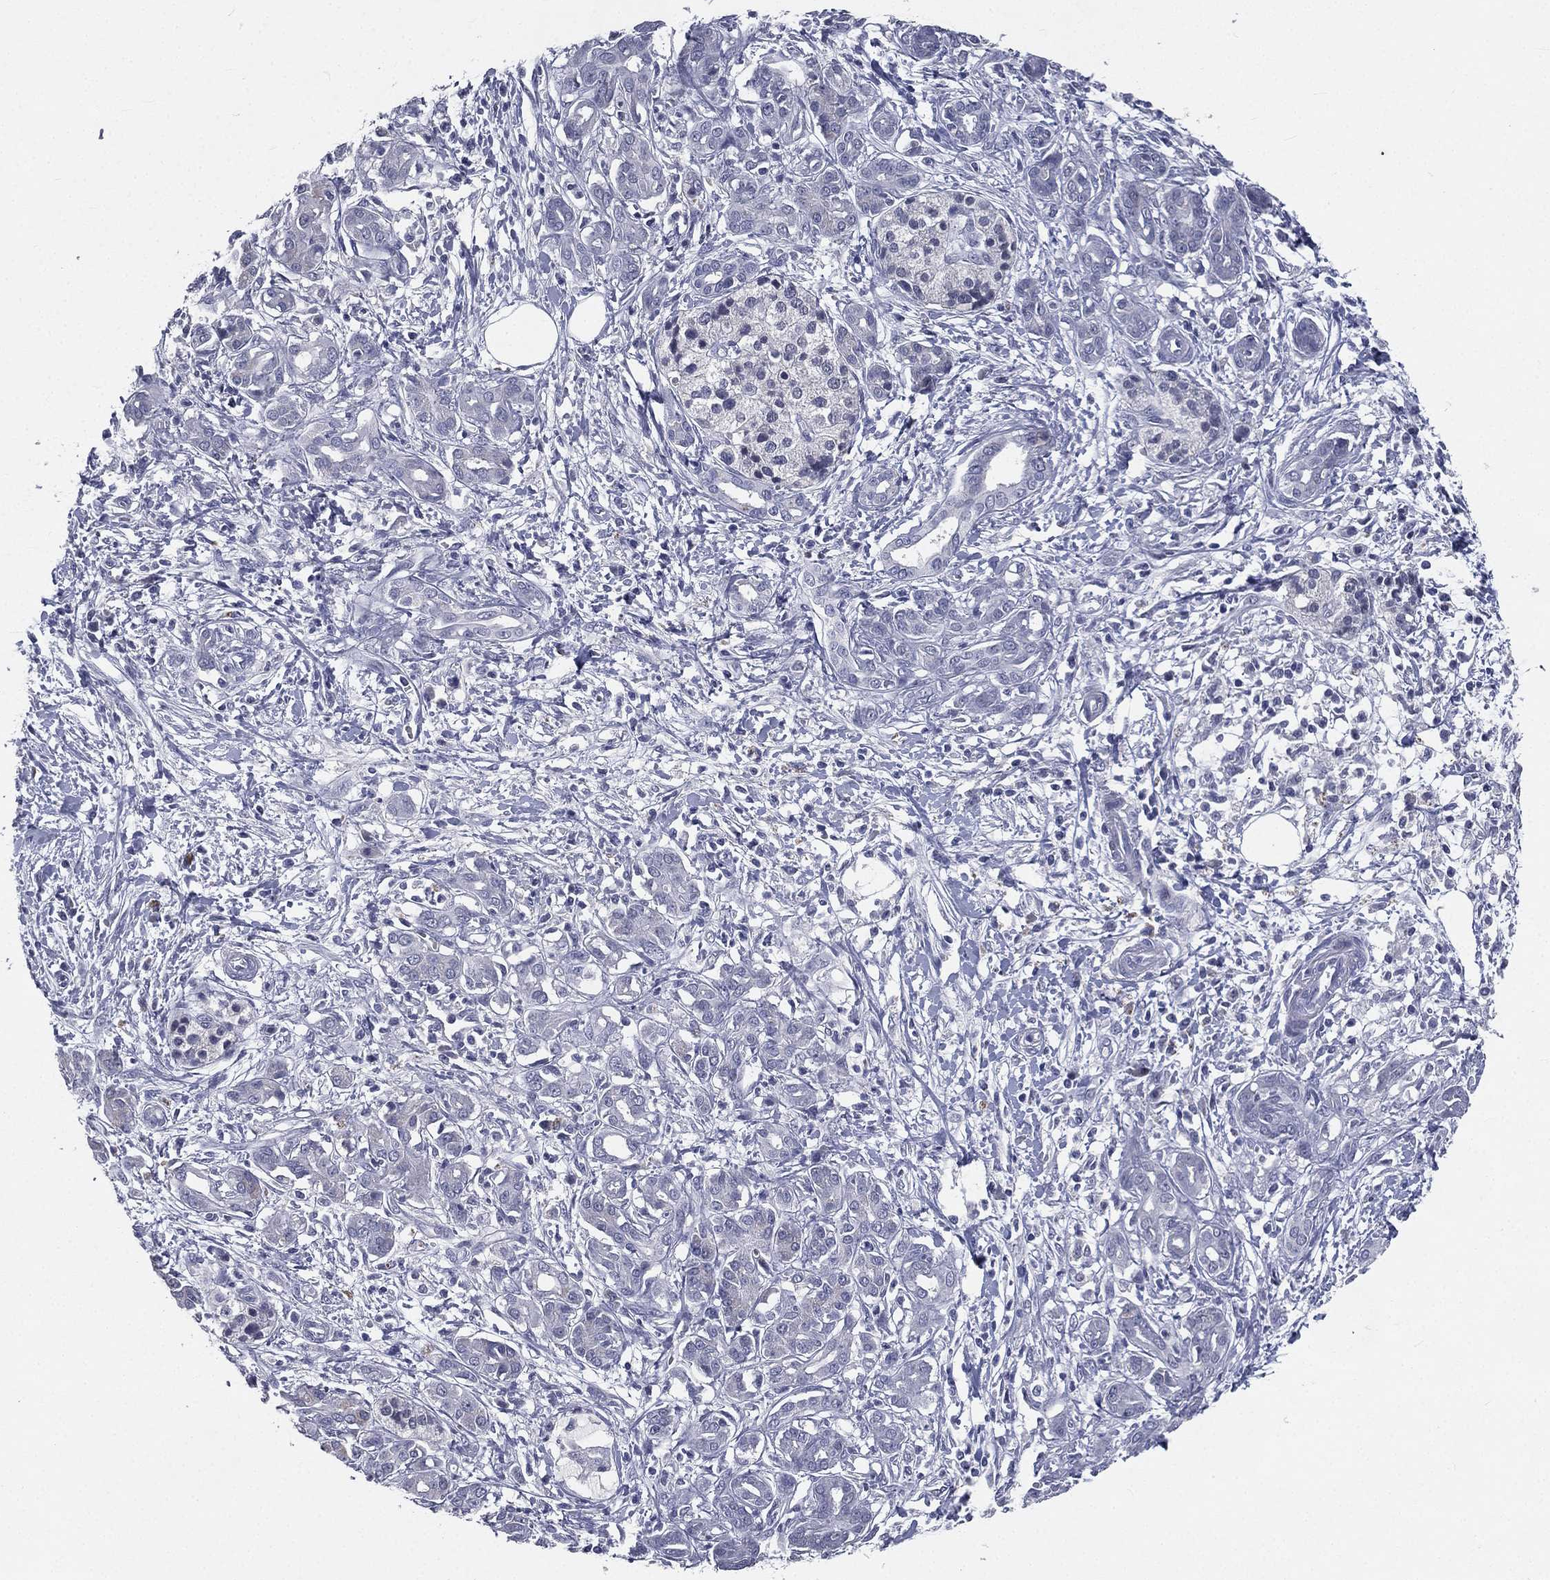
{"staining": {"intensity": "negative", "quantity": "none", "location": "none"}, "tissue": "pancreatic cancer", "cell_type": "Tumor cells", "image_type": "cancer", "snomed": [{"axis": "morphology", "description": "Adenocarcinoma, NOS"}, {"axis": "topography", "description": "Pancreas"}], "caption": "IHC histopathology image of pancreatic cancer stained for a protein (brown), which reveals no expression in tumor cells.", "gene": "IFT27", "patient": {"sex": "male", "age": 72}}